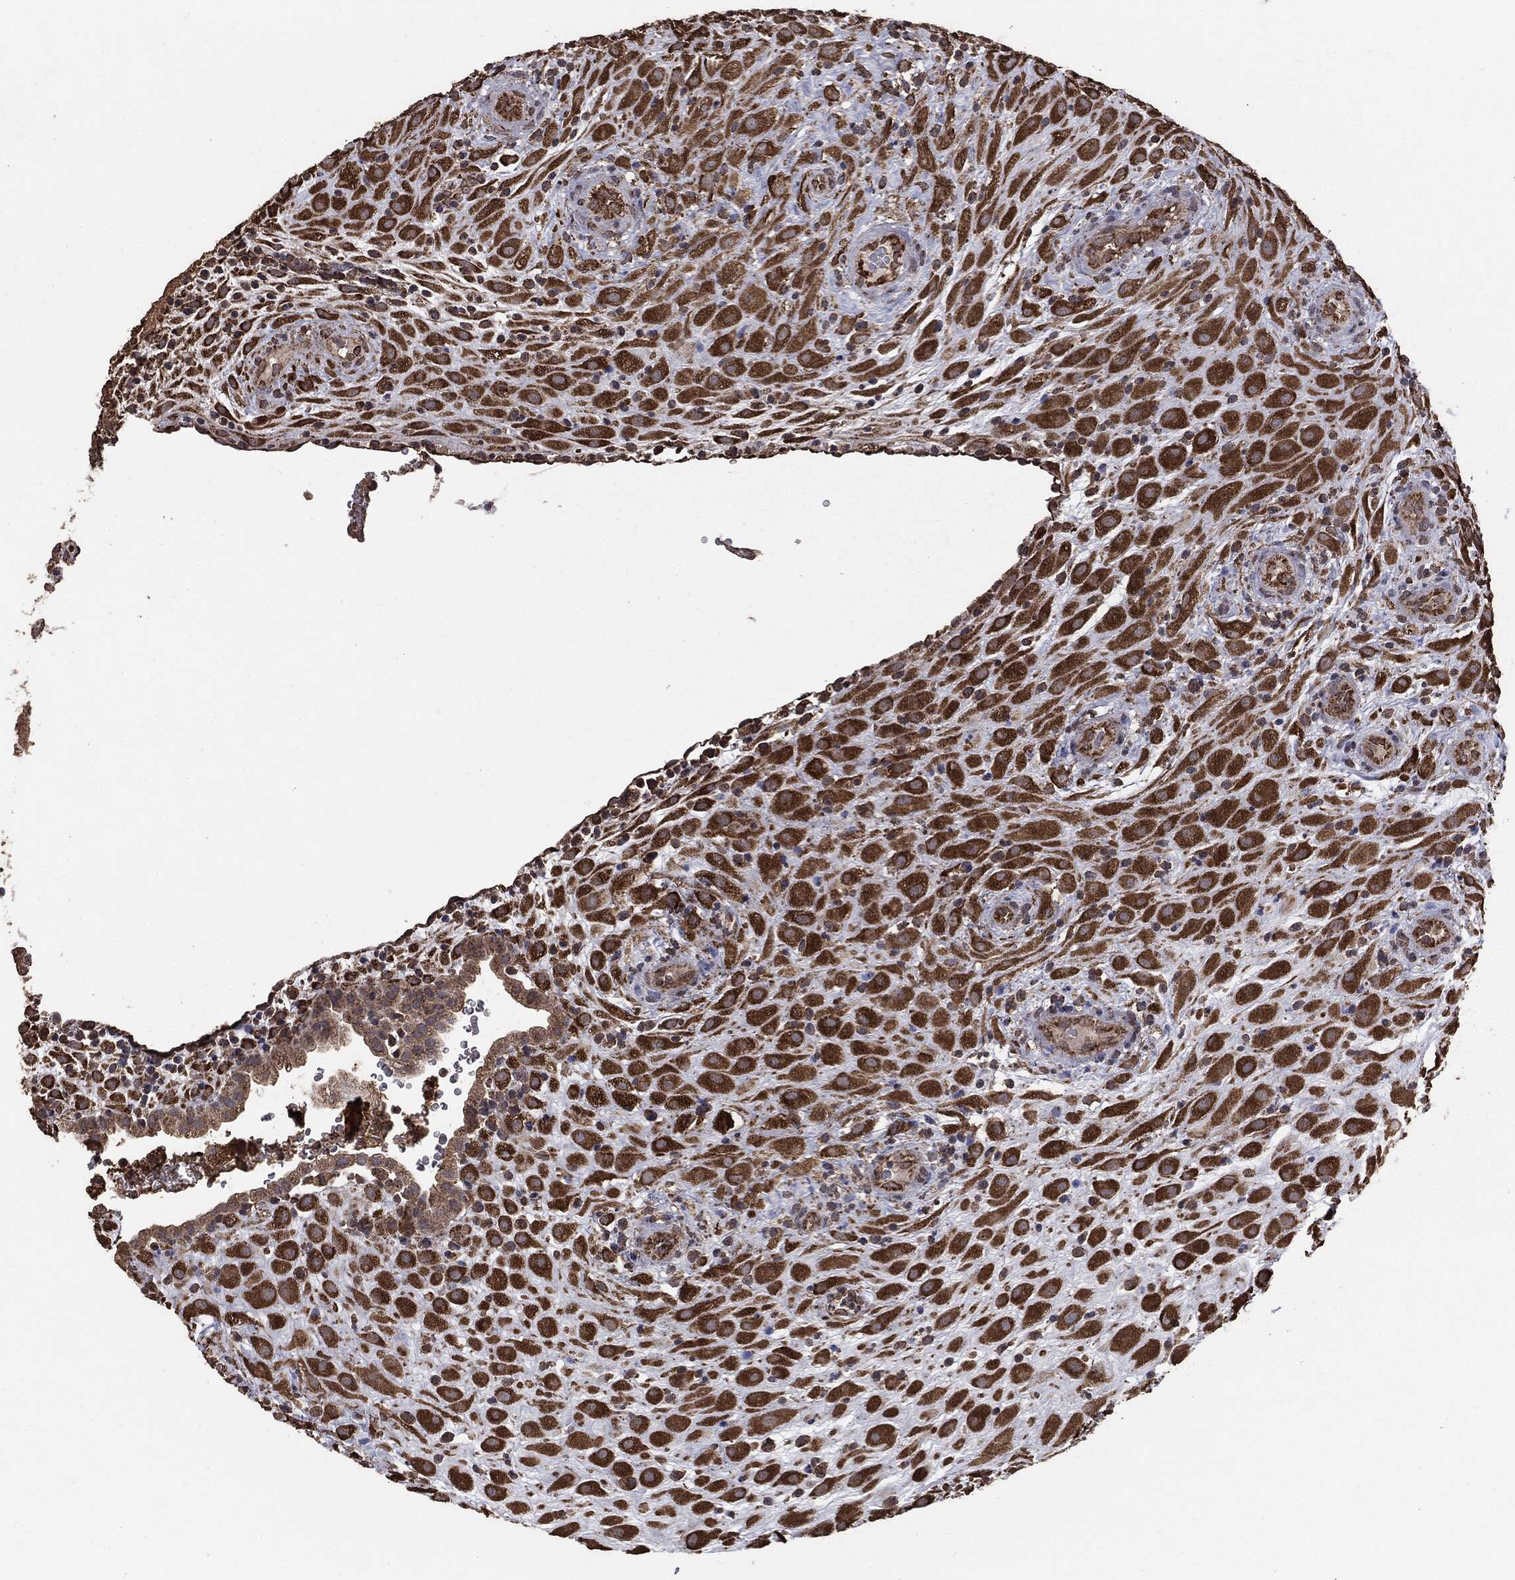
{"staining": {"intensity": "strong", "quantity": ">75%", "location": "cytoplasmic/membranous"}, "tissue": "placenta", "cell_type": "Decidual cells", "image_type": "normal", "snomed": [{"axis": "morphology", "description": "Normal tissue, NOS"}, {"axis": "topography", "description": "Placenta"}], "caption": "Immunohistochemical staining of normal human placenta exhibits high levels of strong cytoplasmic/membranous expression in about >75% of decidual cells.", "gene": "MTOR", "patient": {"sex": "female", "age": 19}}